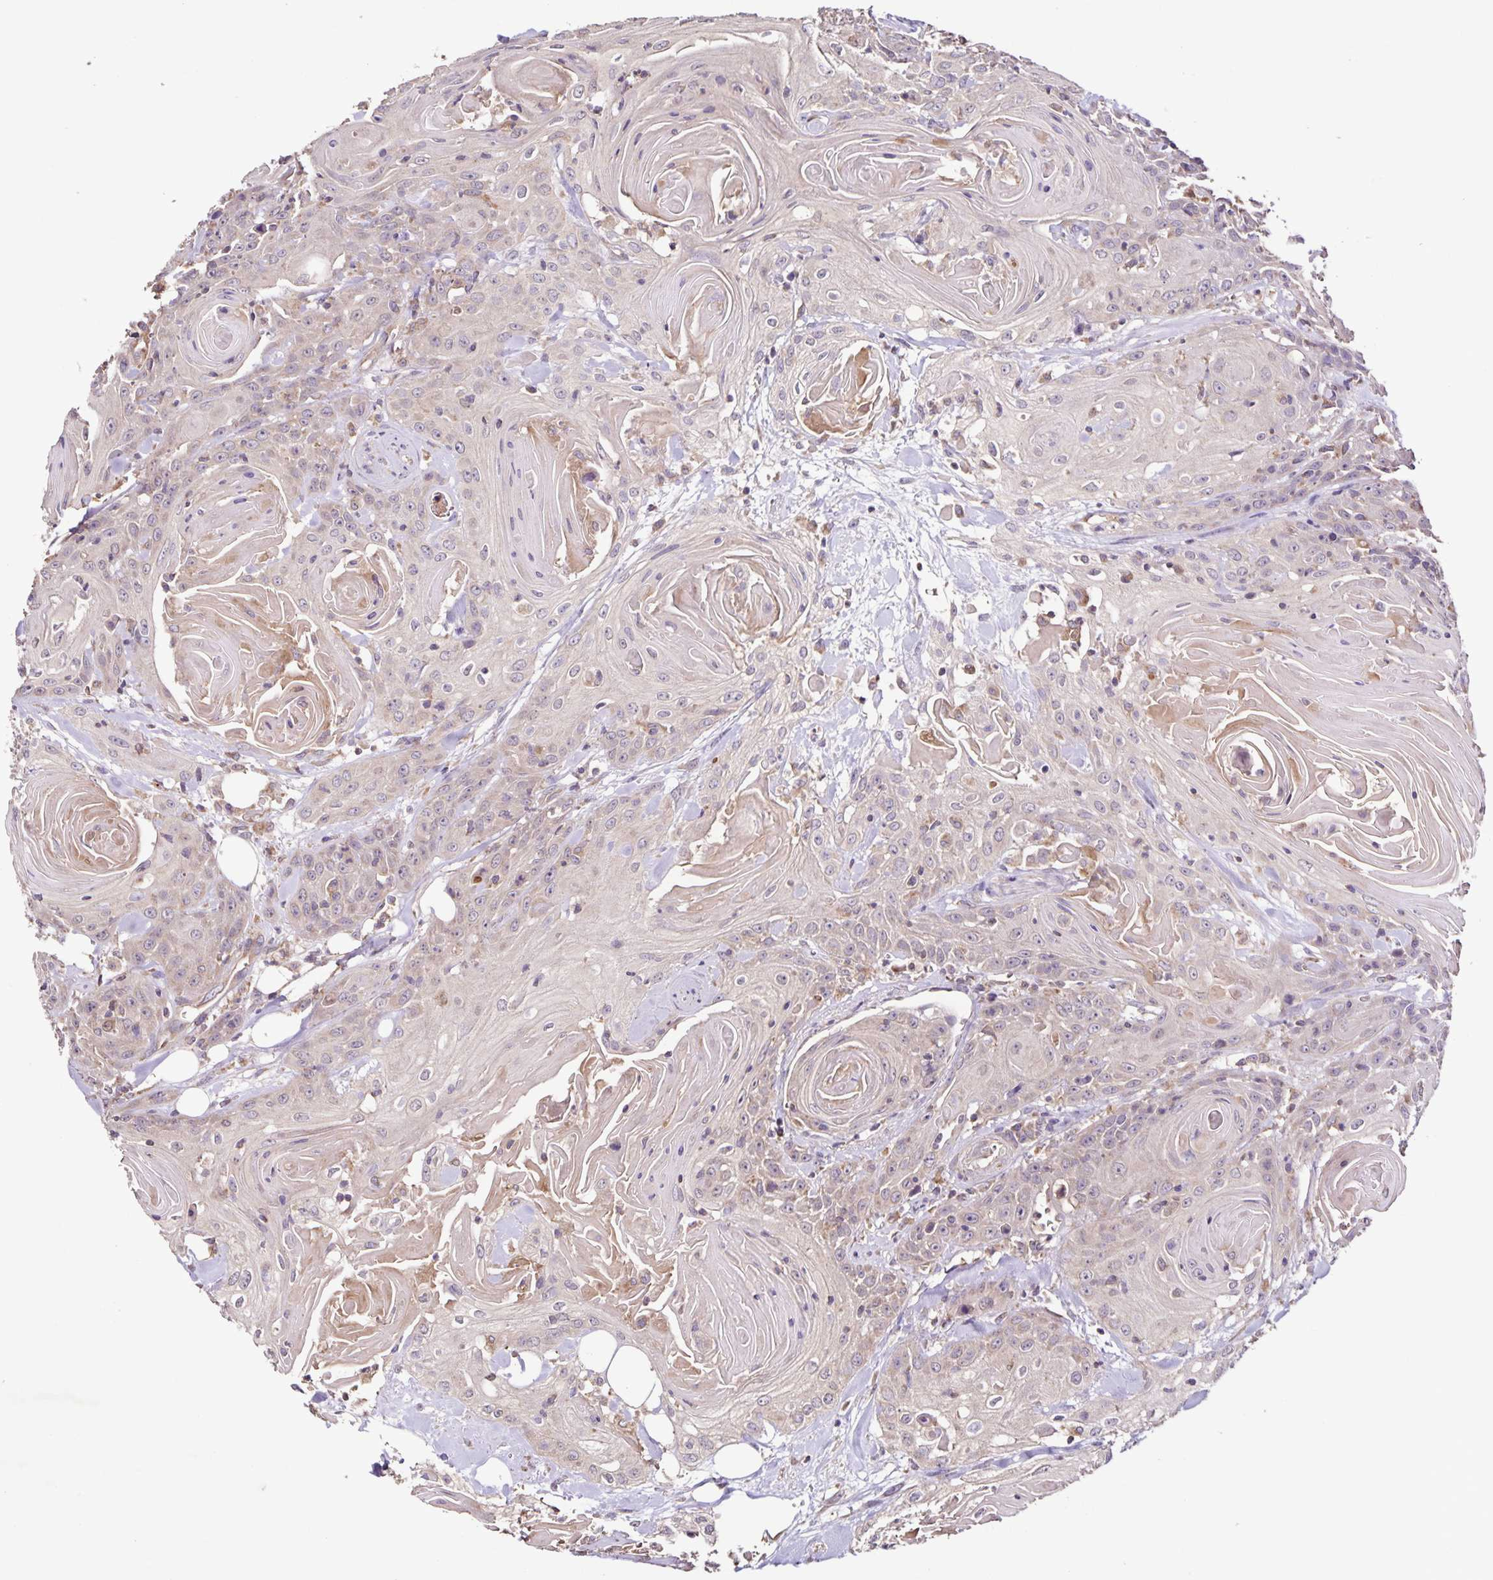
{"staining": {"intensity": "weak", "quantity": "<25%", "location": "cytoplasmic/membranous"}, "tissue": "head and neck cancer", "cell_type": "Tumor cells", "image_type": "cancer", "snomed": [{"axis": "morphology", "description": "Squamous cell carcinoma, NOS"}, {"axis": "topography", "description": "Head-Neck"}], "caption": "This is a histopathology image of immunohistochemistry staining of head and neck cancer, which shows no expression in tumor cells.", "gene": "MAN1A1", "patient": {"sex": "female", "age": 84}}